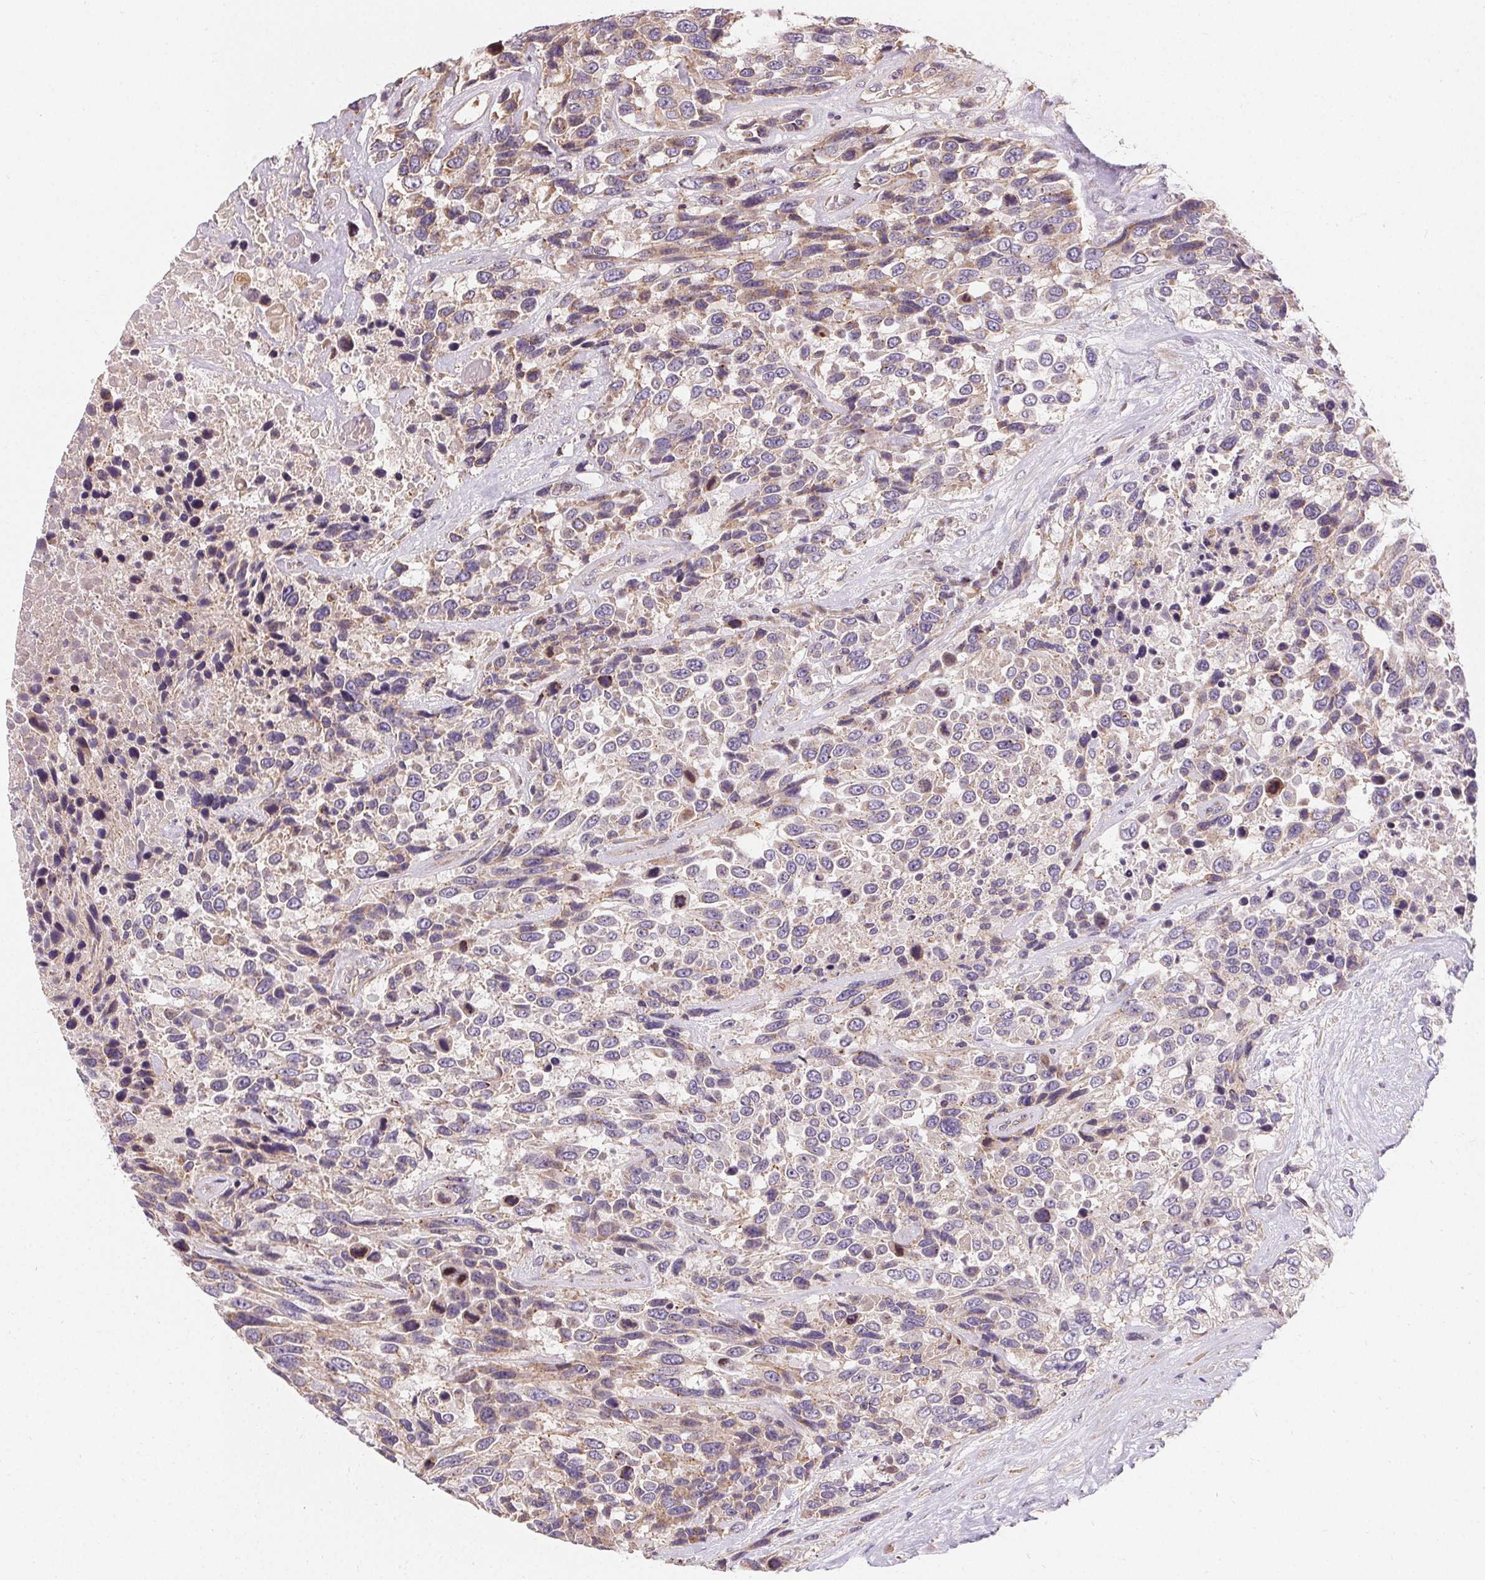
{"staining": {"intensity": "weak", "quantity": "<25%", "location": "cytoplasmic/membranous"}, "tissue": "urothelial cancer", "cell_type": "Tumor cells", "image_type": "cancer", "snomed": [{"axis": "morphology", "description": "Urothelial carcinoma, High grade"}, {"axis": "topography", "description": "Urinary bladder"}], "caption": "Urothelial cancer stained for a protein using immunohistochemistry (IHC) exhibits no staining tumor cells.", "gene": "APLP1", "patient": {"sex": "female", "age": 70}}